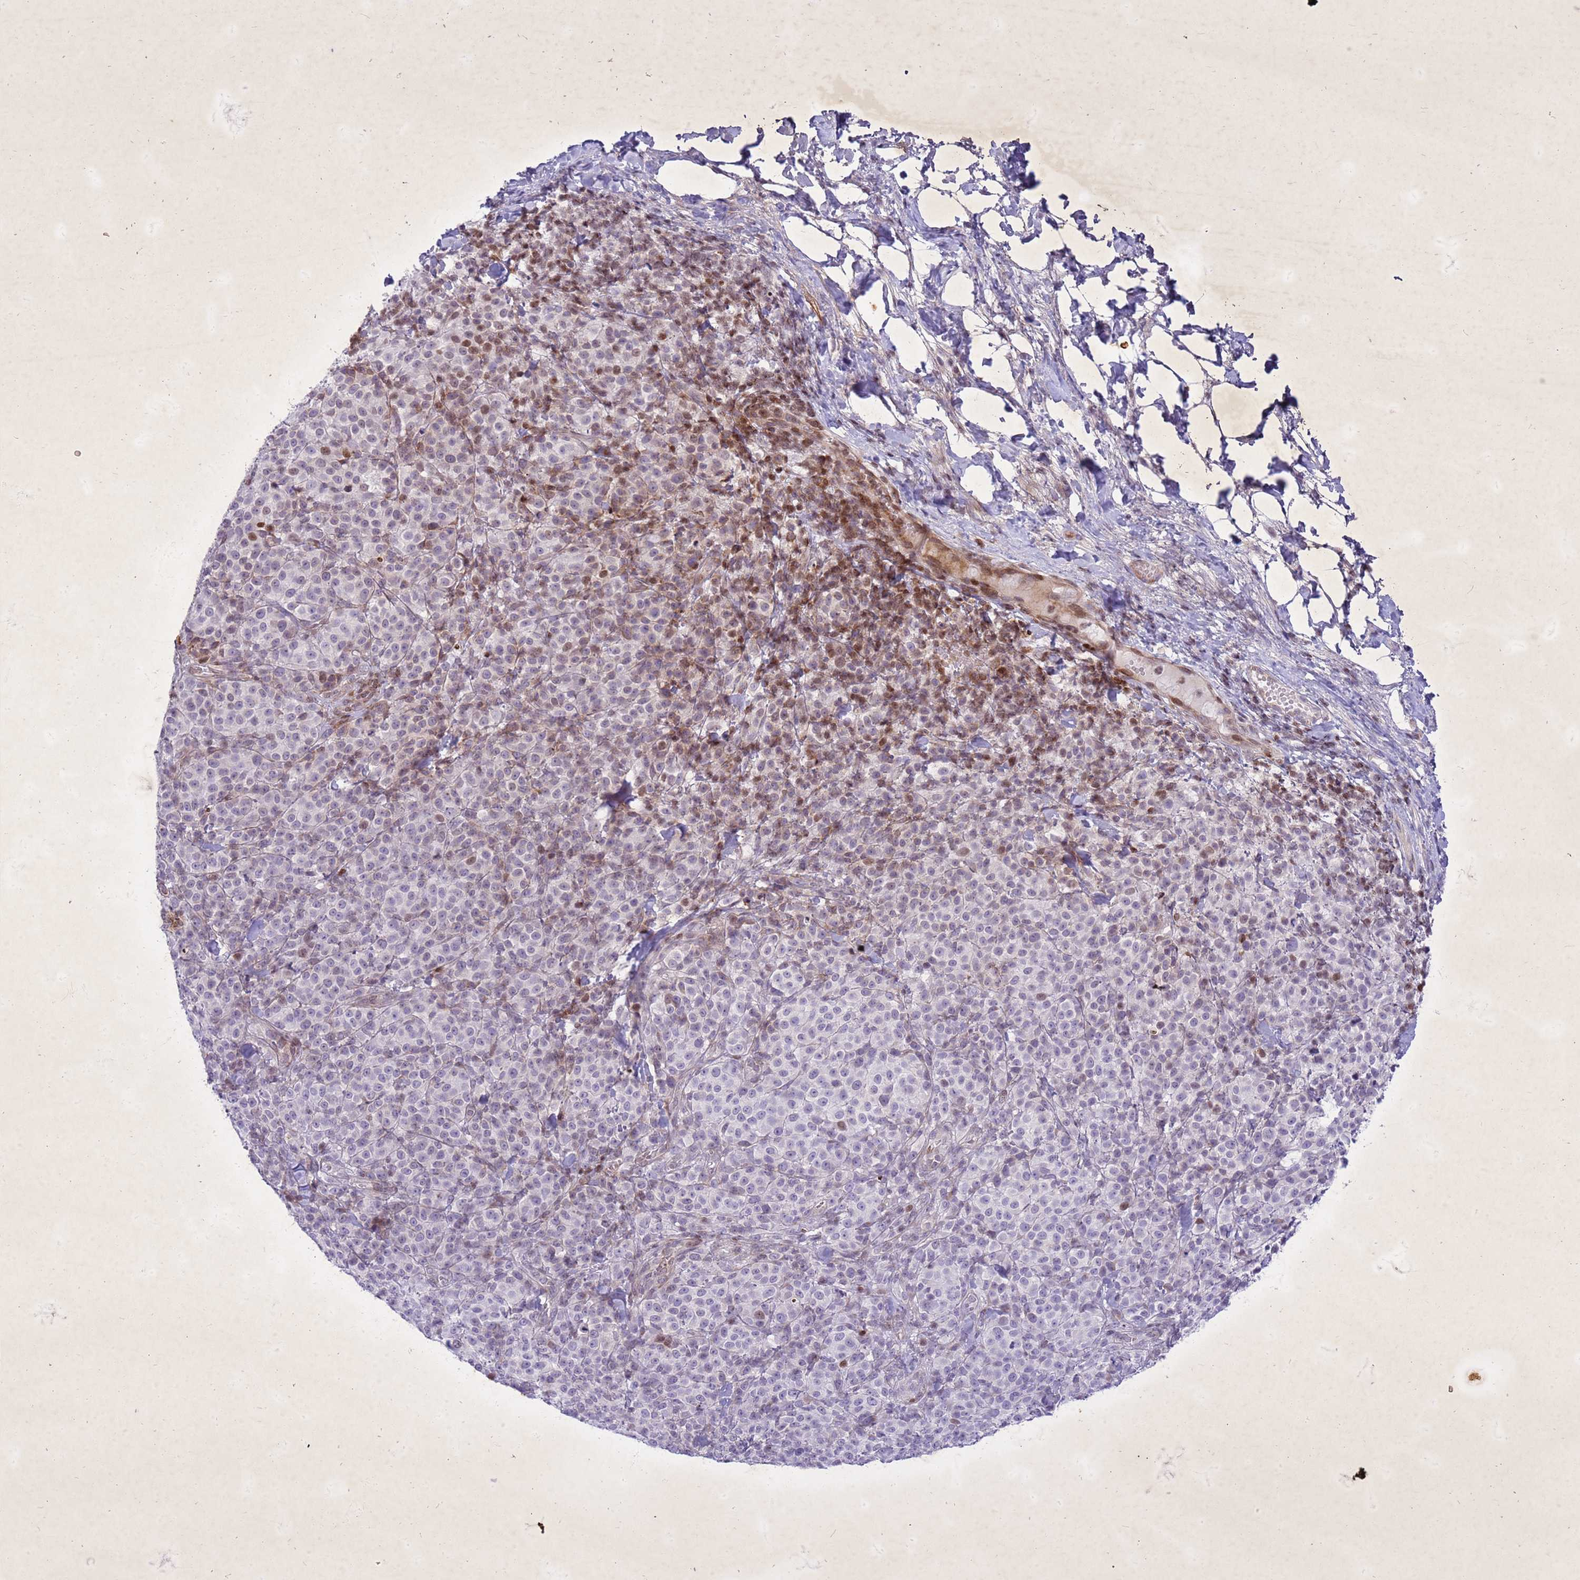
{"staining": {"intensity": "moderate", "quantity": "<25%", "location": "nuclear"}, "tissue": "melanoma", "cell_type": "Tumor cells", "image_type": "cancer", "snomed": [{"axis": "morphology", "description": "Normal tissue, NOS"}, {"axis": "morphology", "description": "Malignant melanoma, NOS"}, {"axis": "topography", "description": "Skin"}], "caption": "Human melanoma stained with a brown dye exhibits moderate nuclear positive expression in approximately <25% of tumor cells.", "gene": "COPS9", "patient": {"sex": "female", "age": 34}}